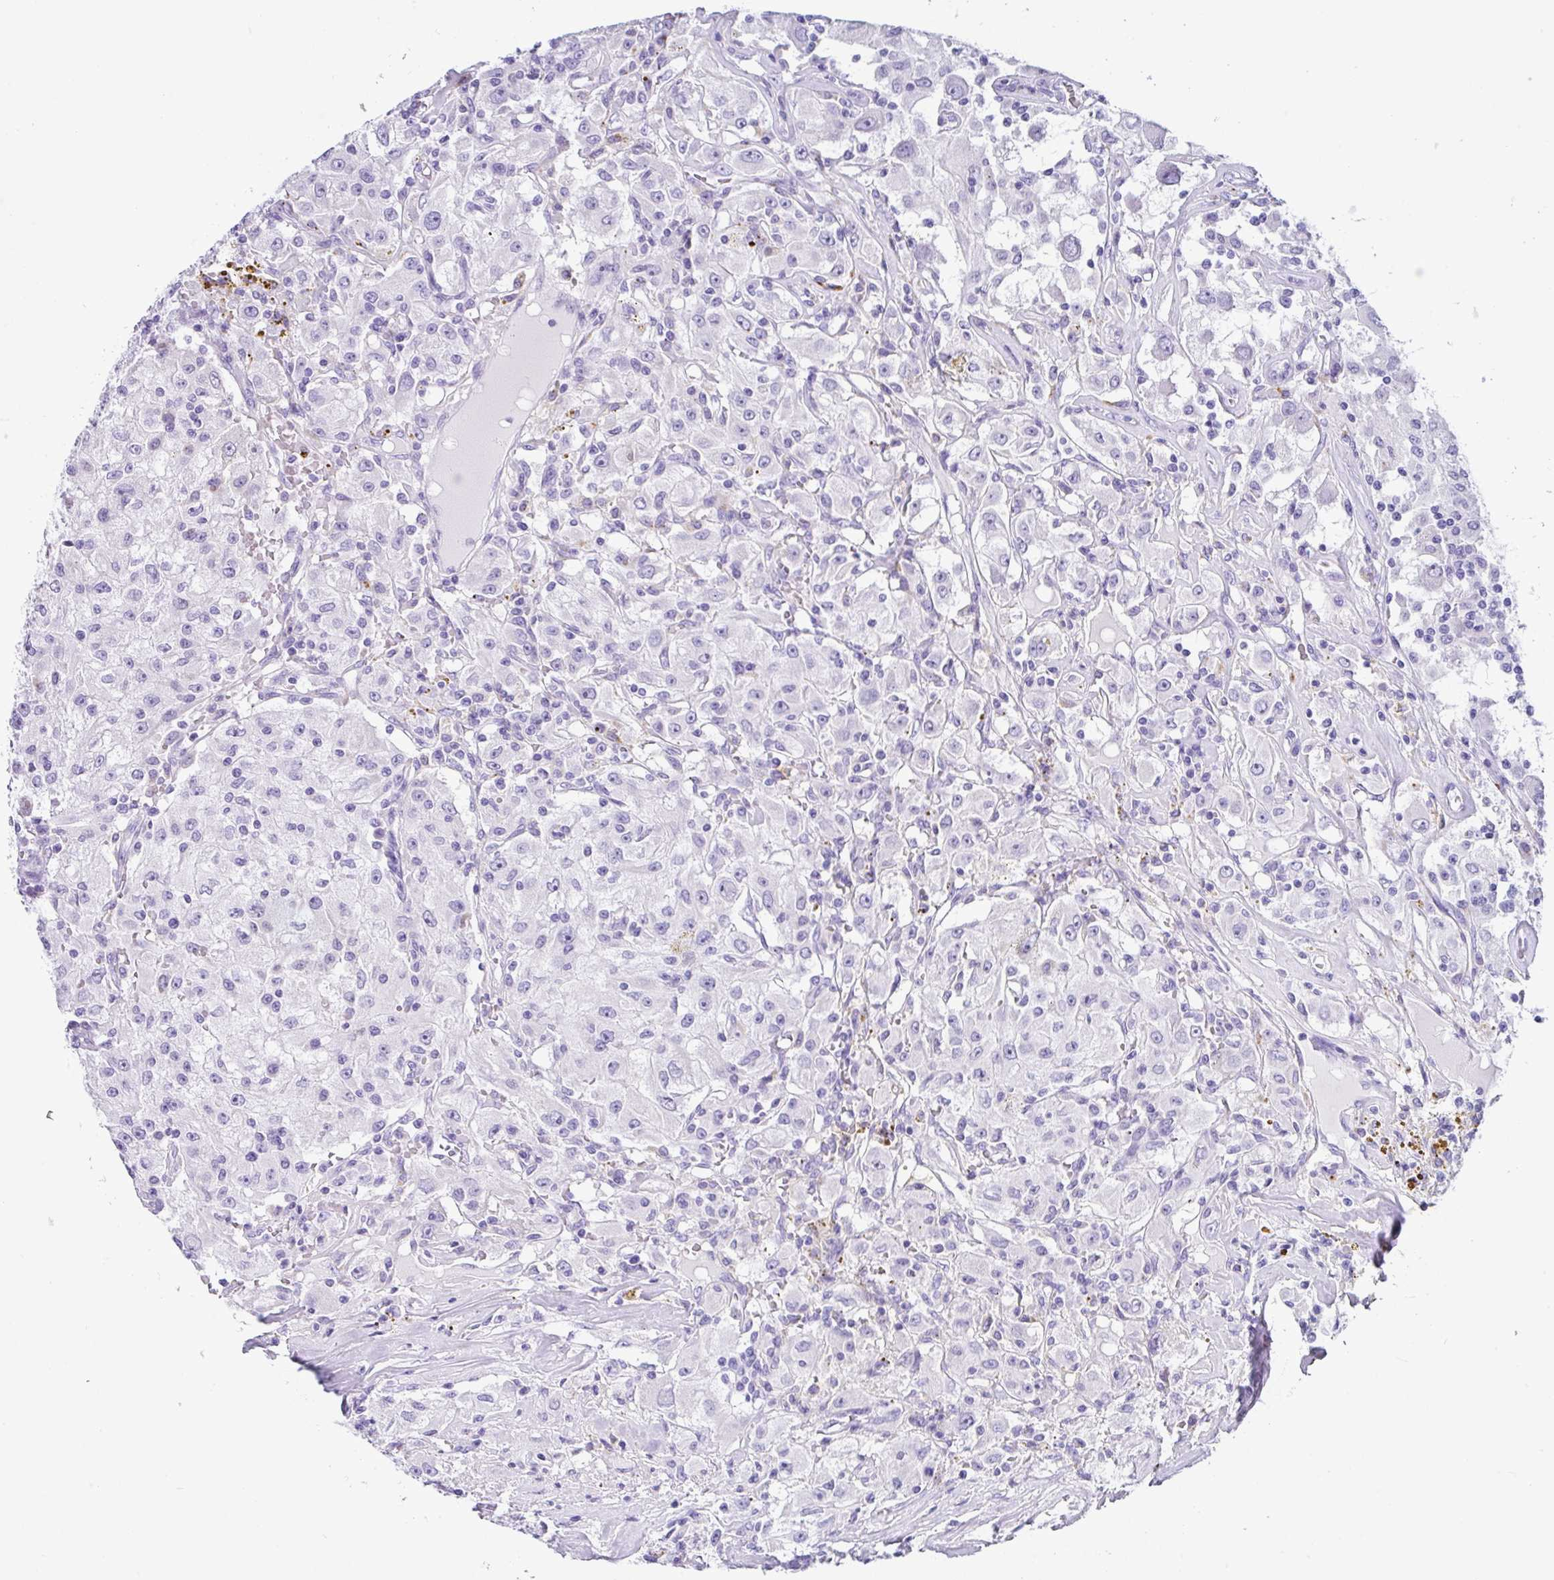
{"staining": {"intensity": "negative", "quantity": "none", "location": "none"}, "tissue": "renal cancer", "cell_type": "Tumor cells", "image_type": "cancer", "snomed": [{"axis": "morphology", "description": "Adenocarcinoma, NOS"}, {"axis": "topography", "description": "Kidney"}], "caption": "High power microscopy photomicrograph of an immunohistochemistry (IHC) micrograph of renal cancer (adenocarcinoma), revealing no significant positivity in tumor cells.", "gene": "ZG16", "patient": {"sex": "female", "age": 67}}